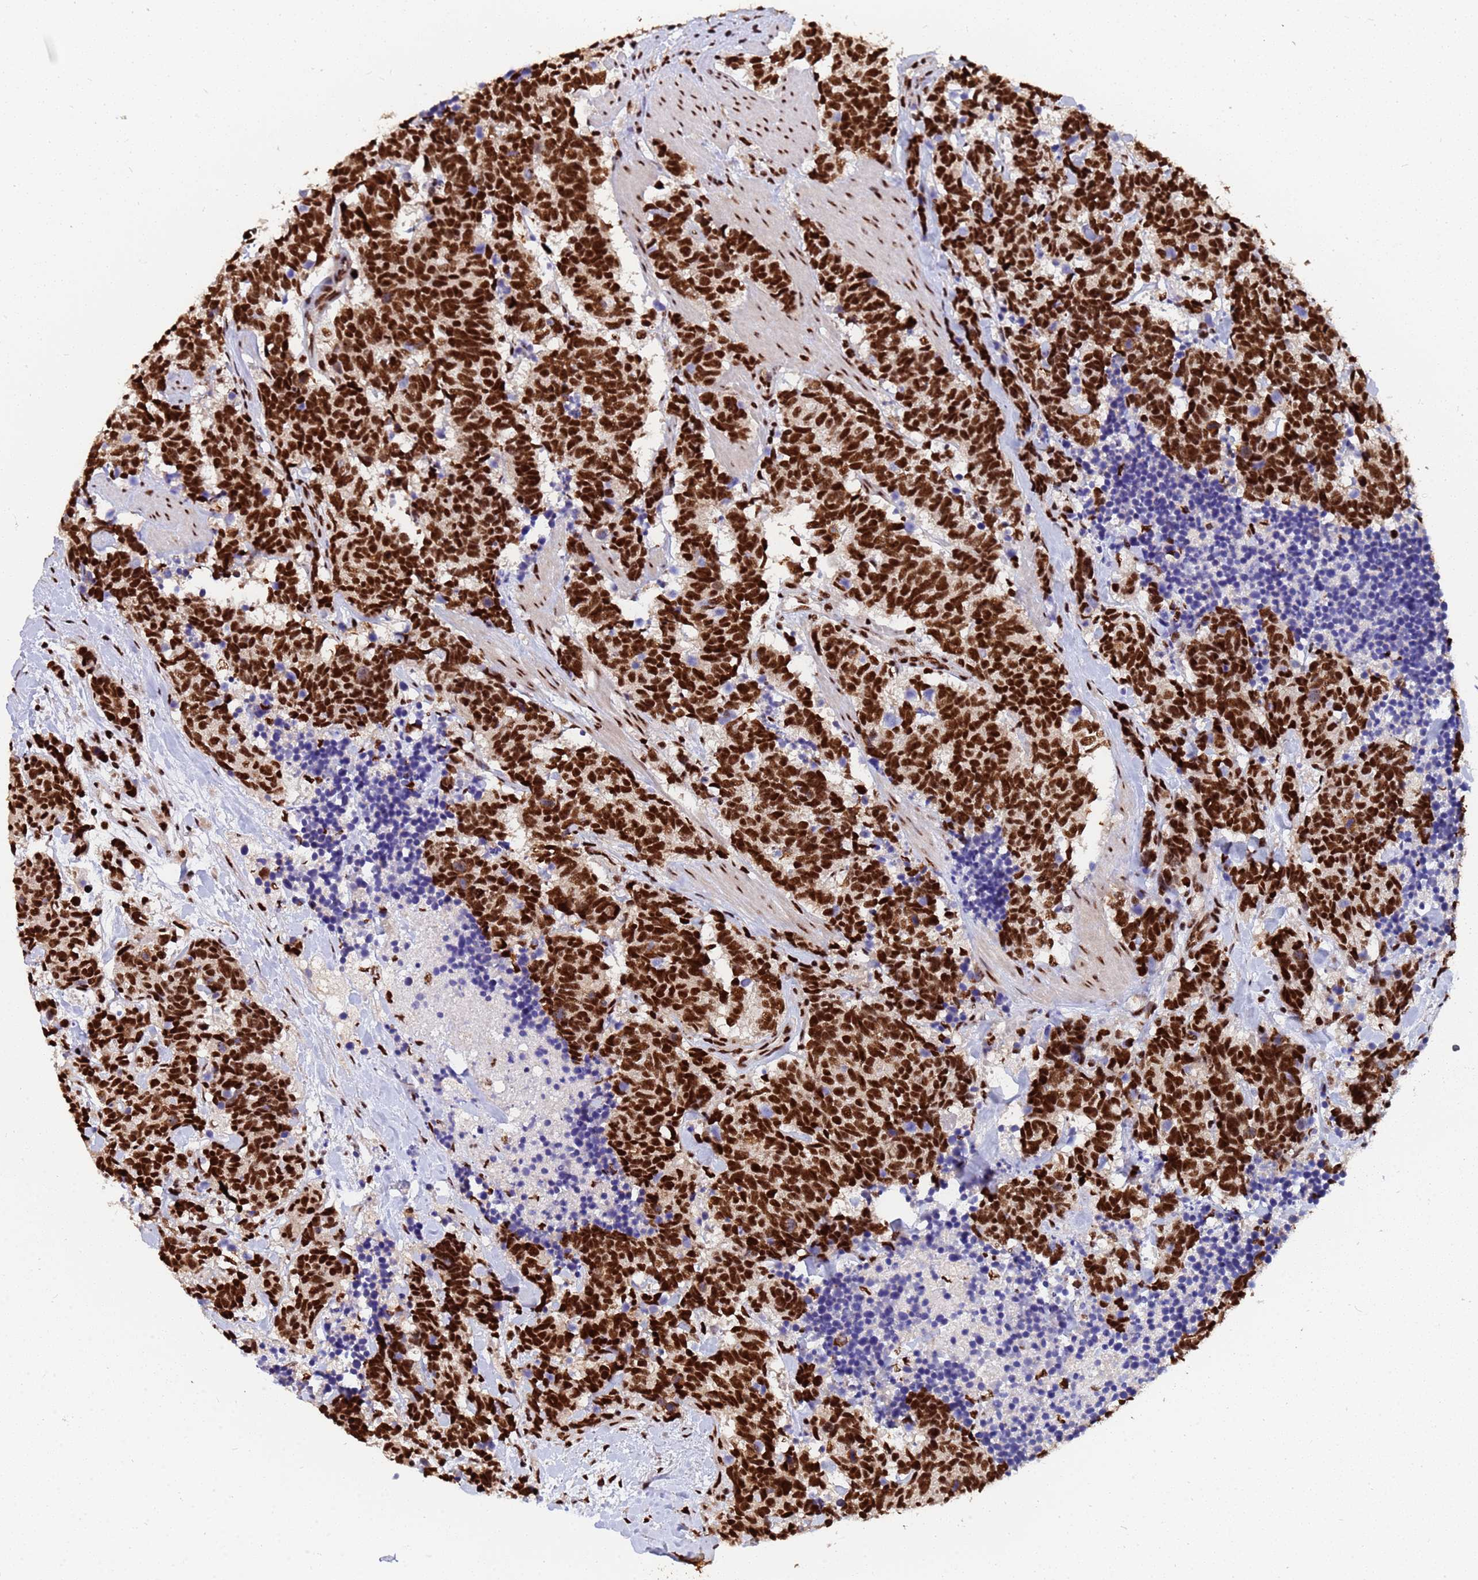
{"staining": {"intensity": "strong", "quantity": ">75%", "location": "nuclear"}, "tissue": "carcinoid", "cell_type": "Tumor cells", "image_type": "cancer", "snomed": [{"axis": "morphology", "description": "Carcinoma, NOS"}, {"axis": "morphology", "description": "Carcinoid, malignant, NOS"}, {"axis": "topography", "description": "Prostate"}], "caption": "This is a micrograph of IHC staining of carcinoid, which shows strong positivity in the nuclear of tumor cells.", "gene": "SF3B2", "patient": {"sex": "male", "age": 57}}